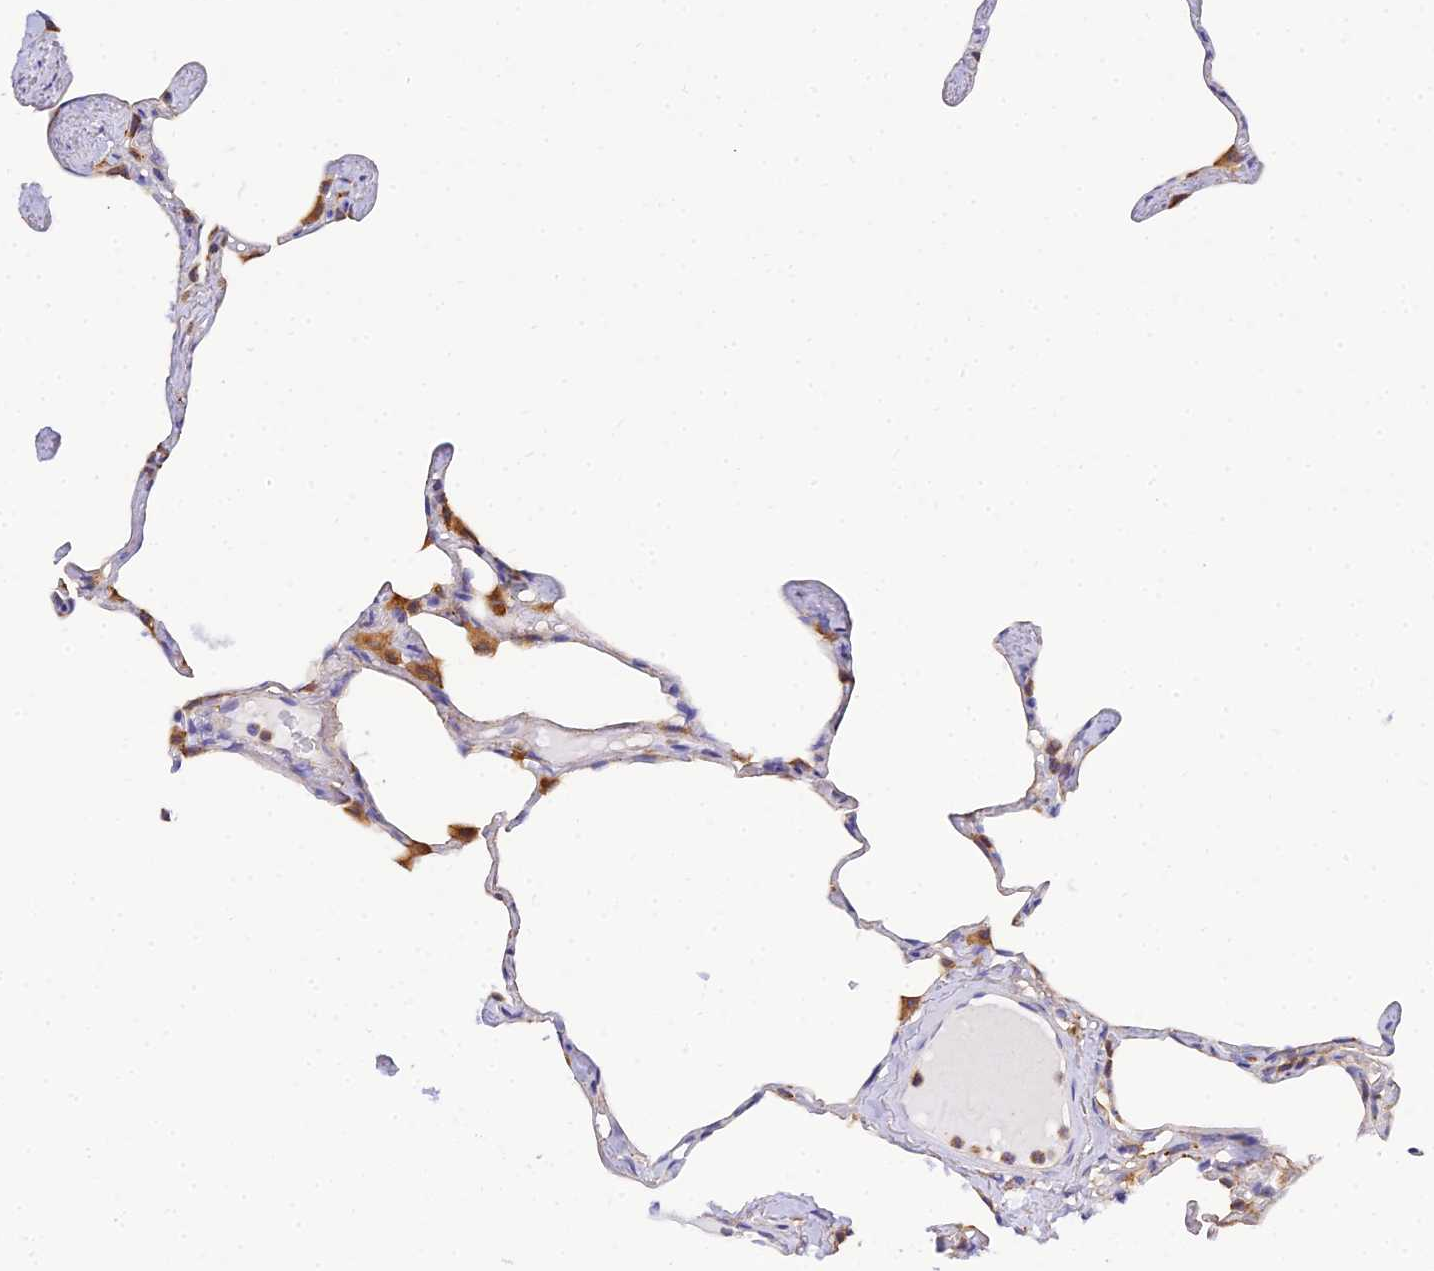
{"staining": {"intensity": "moderate", "quantity": "<25%", "location": "cytoplasmic/membranous"}, "tissue": "lung", "cell_type": "Alveolar cells", "image_type": "normal", "snomed": [{"axis": "morphology", "description": "Normal tissue, NOS"}, {"axis": "topography", "description": "Lung"}], "caption": "An image of lung stained for a protein shows moderate cytoplasmic/membranous brown staining in alveolar cells.", "gene": "ARL8A", "patient": {"sex": "male", "age": 65}}